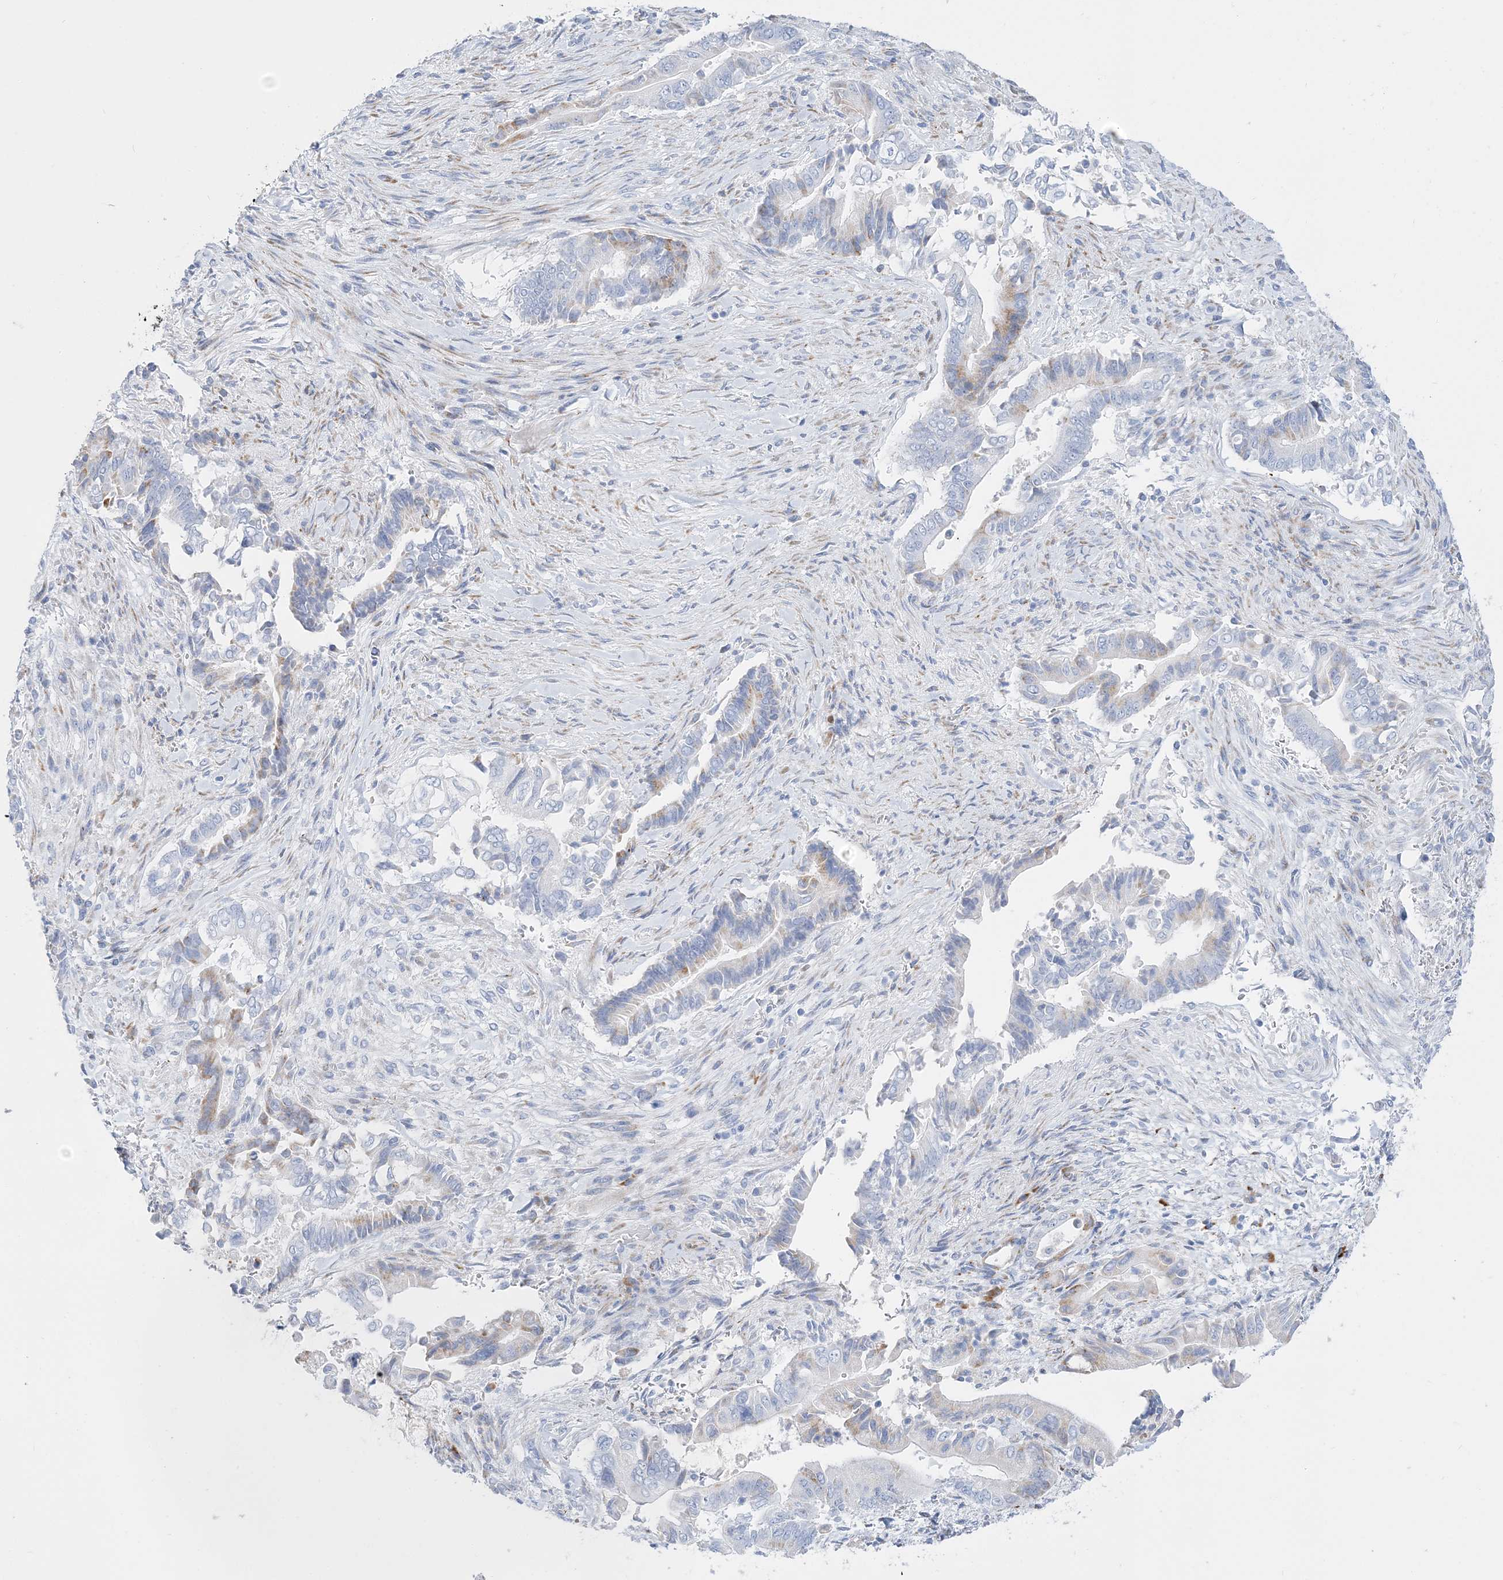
{"staining": {"intensity": "weak", "quantity": "<25%", "location": "cytoplasmic/membranous"}, "tissue": "pancreatic cancer", "cell_type": "Tumor cells", "image_type": "cancer", "snomed": [{"axis": "morphology", "description": "Adenocarcinoma, NOS"}, {"axis": "topography", "description": "Pancreas"}], "caption": "High magnification brightfield microscopy of pancreatic adenocarcinoma stained with DAB (brown) and counterstained with hematoxylin (blue): tumor cells show no significant staining.", "gene": "TSPYL6", "patient": {"sex": "male", "age": 68}}